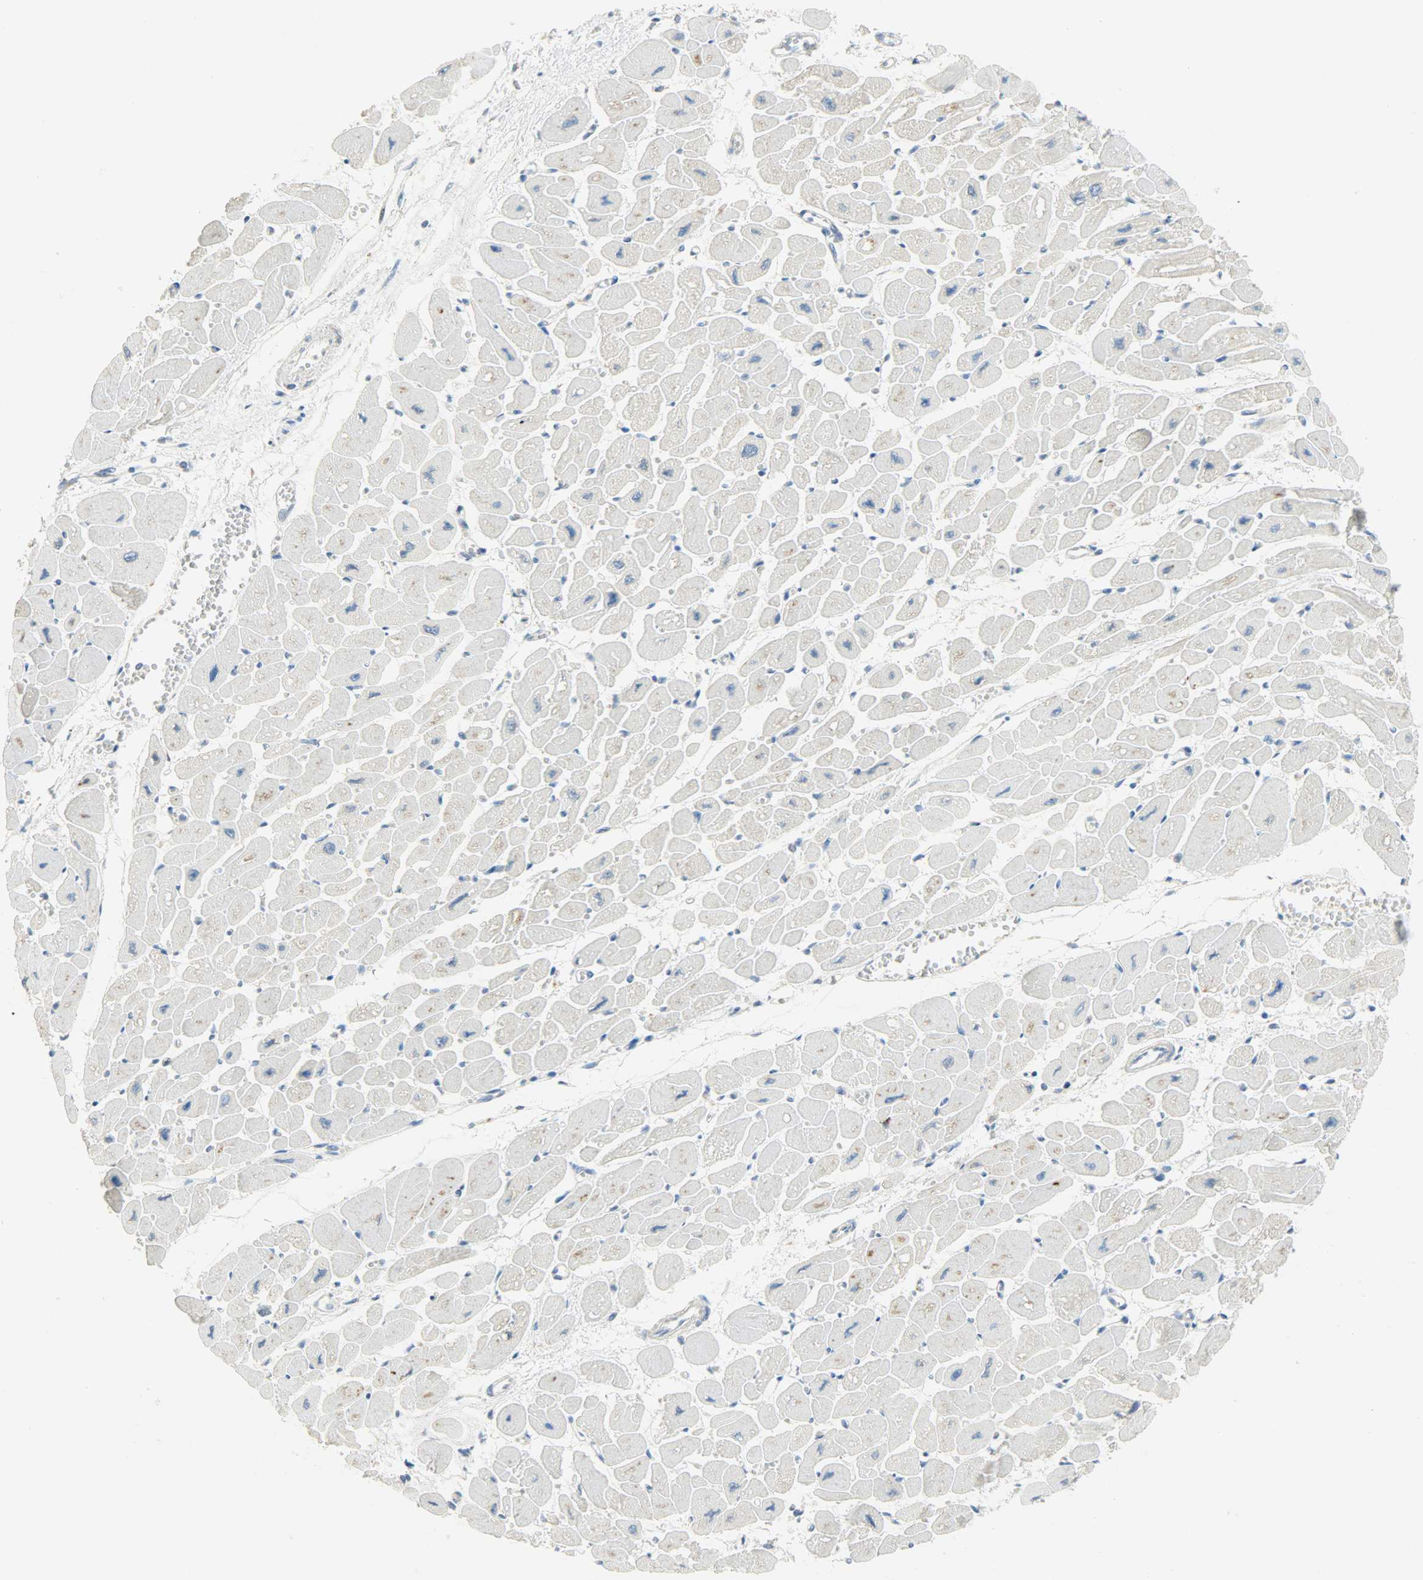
{"staining": {"intensity": "negative", "quantity": "none", "location": "none"}, "tissue": "heart muscle", "cell_type": "Cardiomyocytes", "image_type": "normal", "snomed": [{"axis": "morphology", "description": "Normal tissue, NOS"}, {"axis": "topography", "description": "Heart"}], "caption": "High power microscopy photomicrograph of an IHC micrograph of unremarkable heart muscle, revealing no significant positivity in cardiomyocytes.", "gene": "JUNB", "patient": {"sex": "female", "age": 54}}